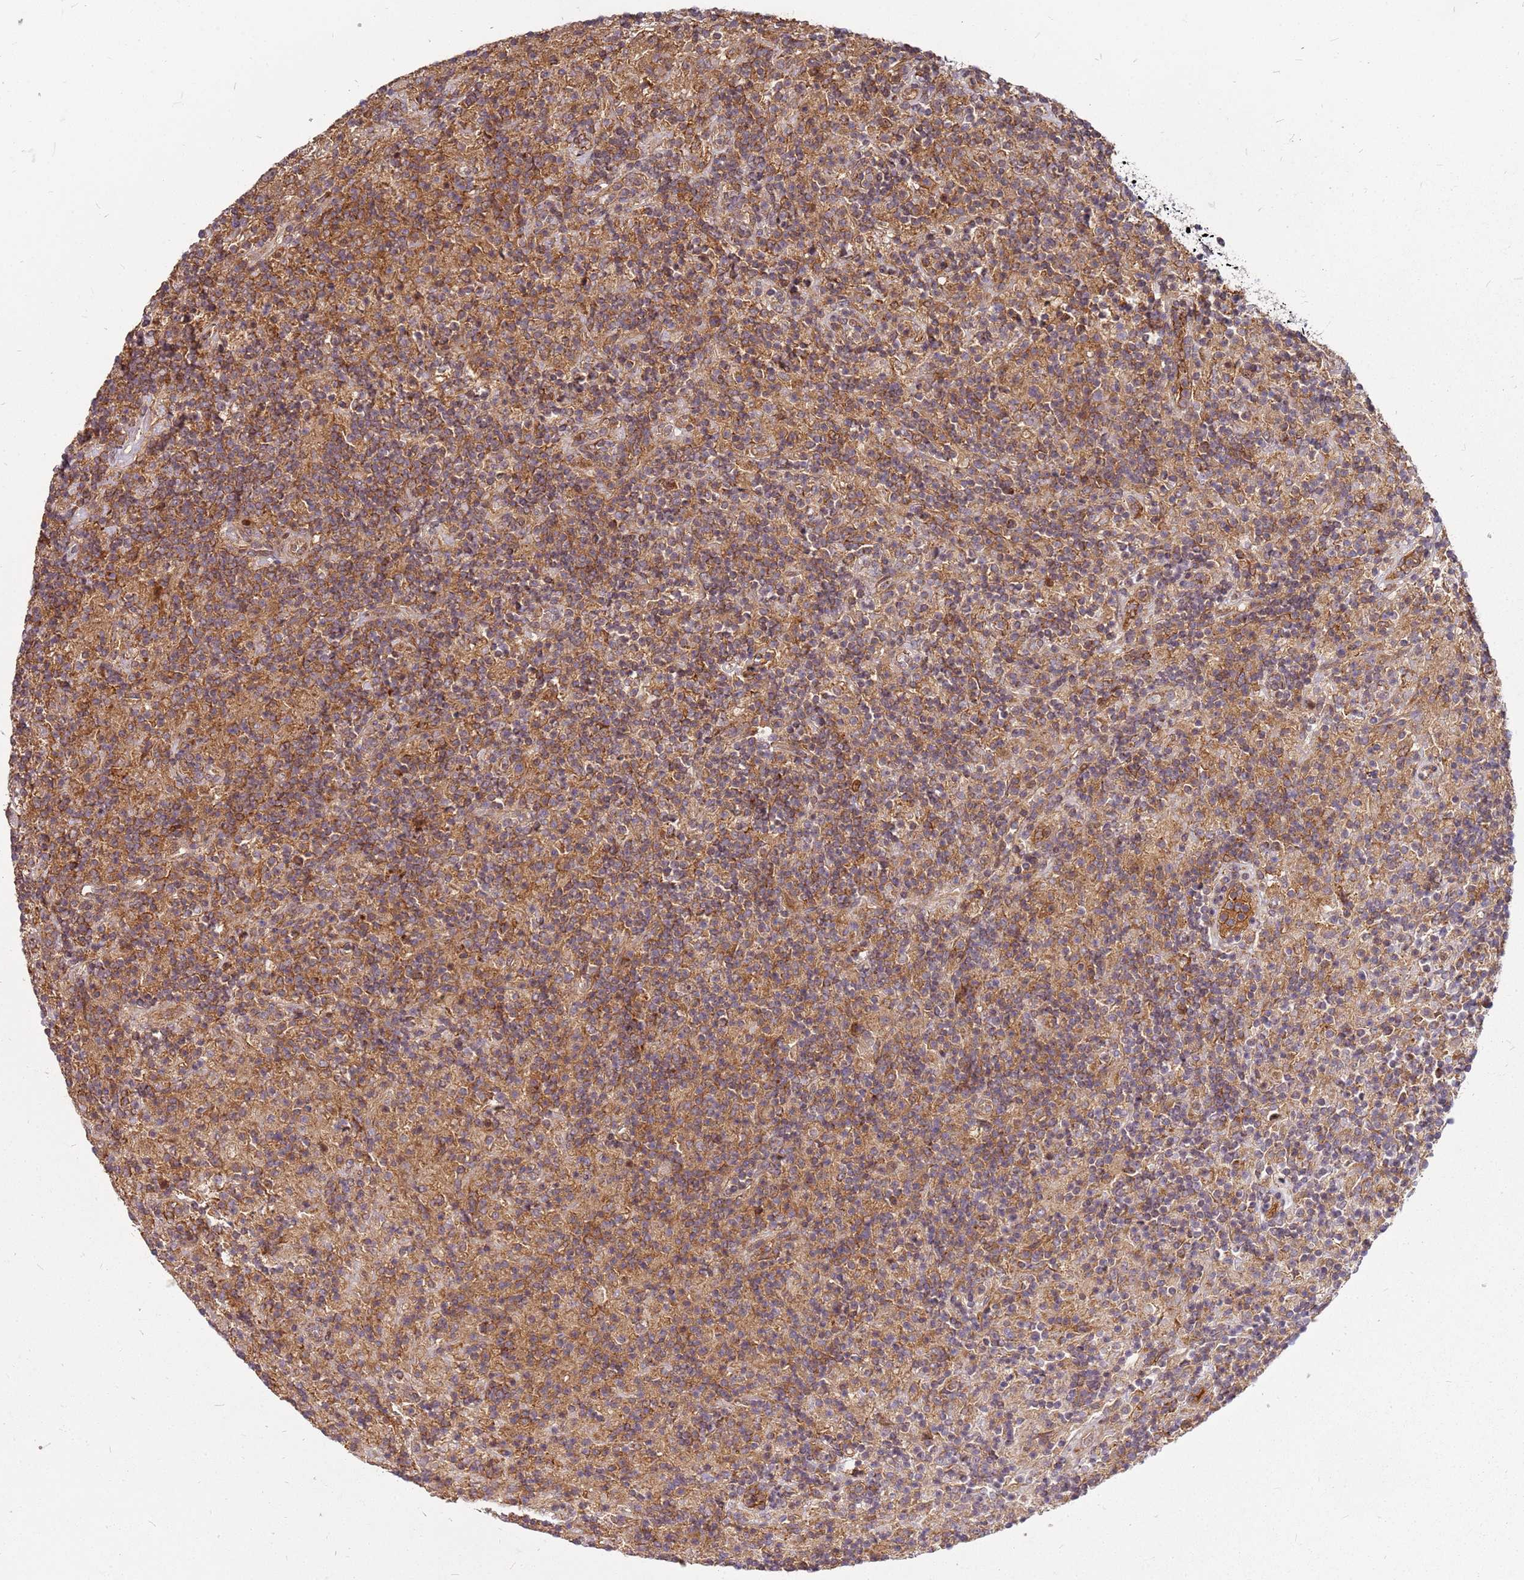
{"staining": {"intensity": "weak", "quantity": ">75%", "location": "cytoplasmic/membranous"}, "tissue": "lymphoma", "cell_type": "Tumor cells", "image_type": "cancer", "snomed": [{"axis": "morphology", "description": "Hodgkin's disease, NOS"}, {"axis": "topography", "description": "Lymph node"}], "caption": "A photomicrograph showing weak cytoplasmic/membranous positivity in approximately >75% of tumor cells in lymphoma, as visualized by brown immunohistochemical staining.", "gene": "CCDC159", "patient": {"sex": "male", "age": 70}}